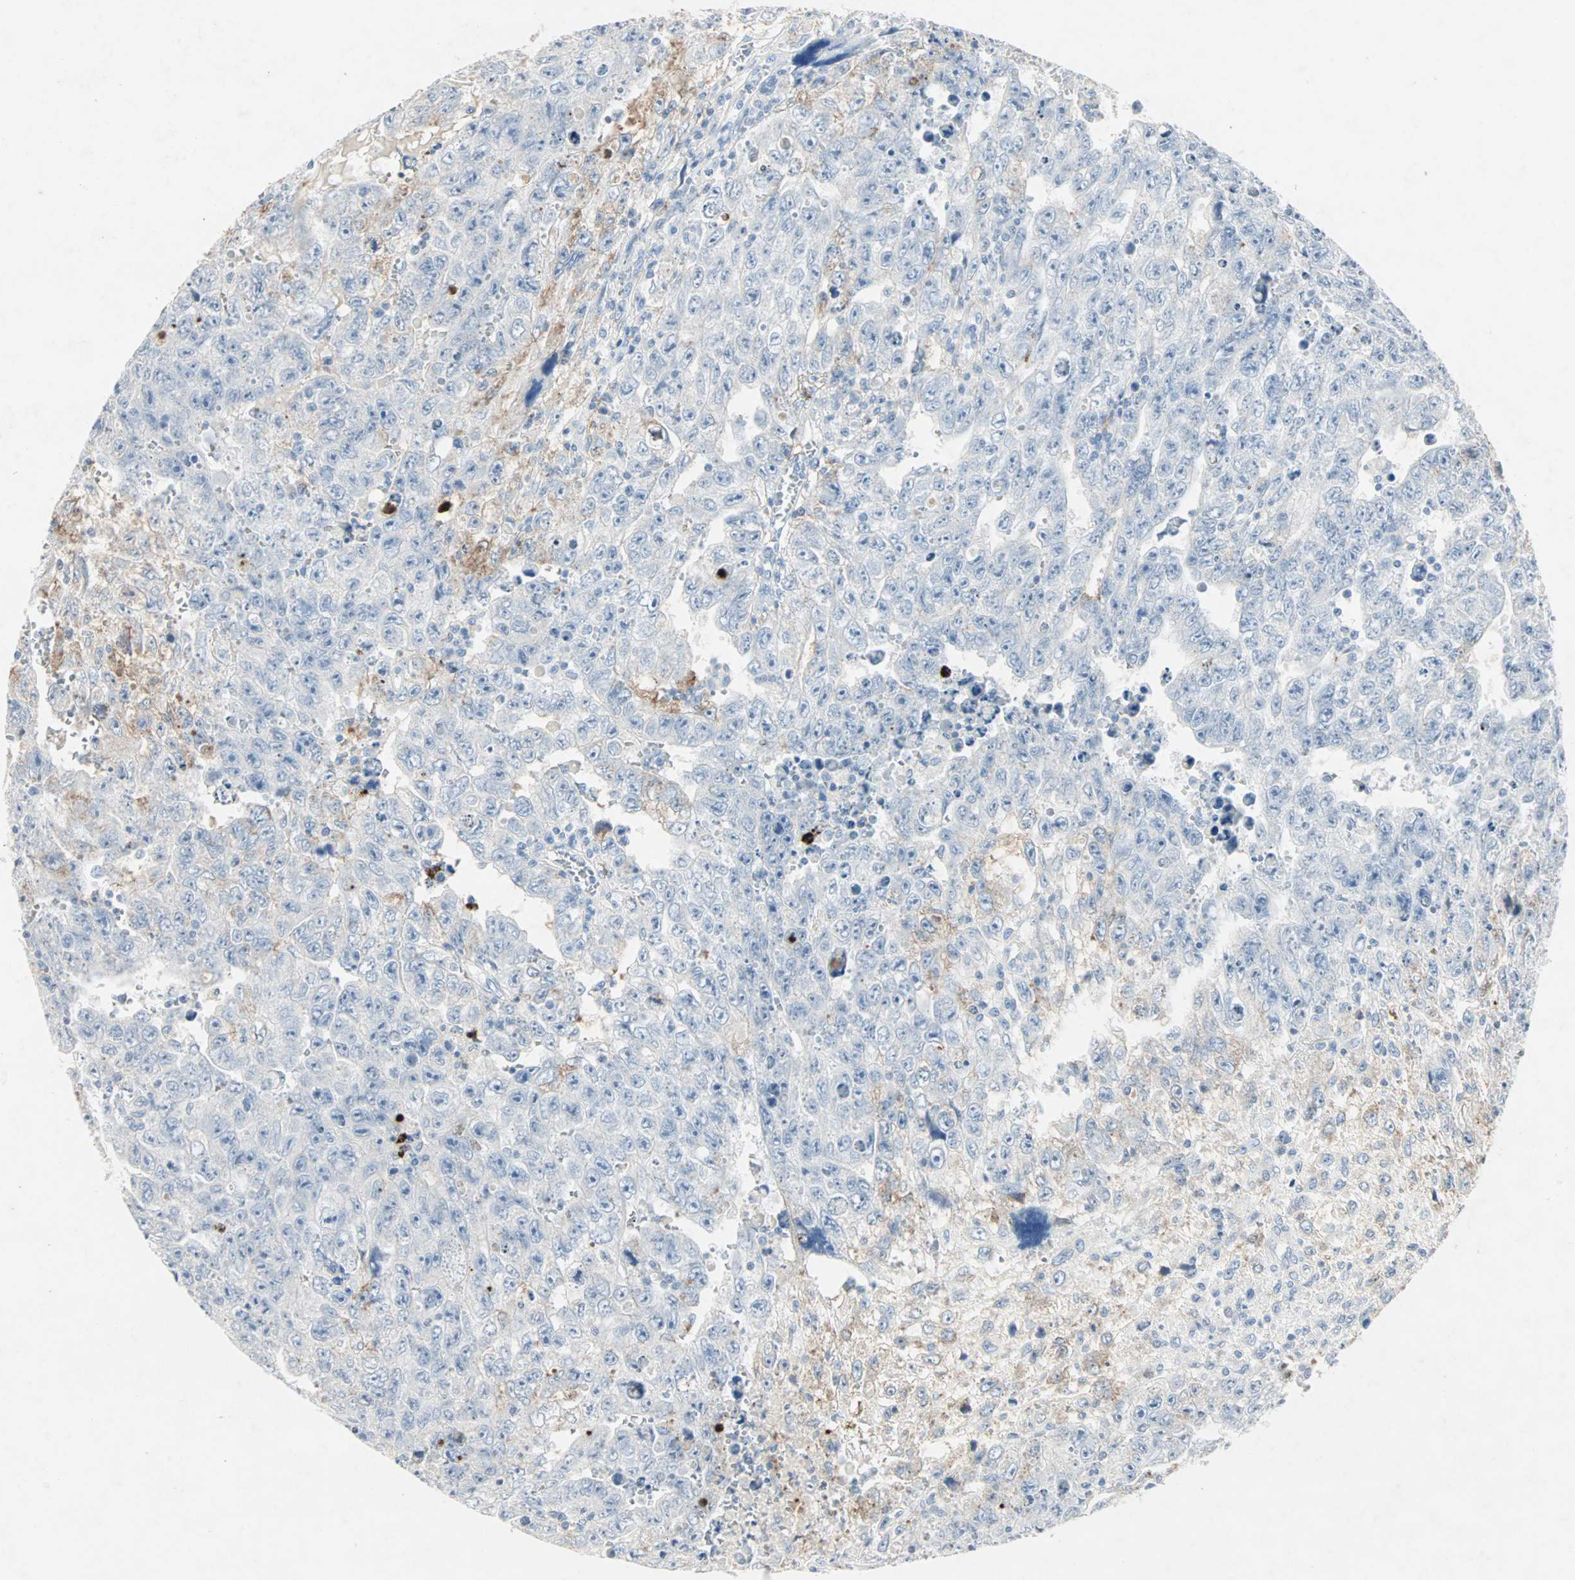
{"staining": {"intensity": "weak", "quantity": "25%-75%", "location": "cytoplasmic/membranous"}, "tissue": "testis cancer", "cell_type": "Tumor cells", "image_type": "cancer", "snomed": [{"axis": "morphology", "description": "Carcinoma, Embryonal, NOS"}, {"axis": "topography", "description": "Testis"}], "caption": "IHC photomicrograph of neoplastic tissue: human embryonal carcinoma (testis) stained using immunohistochemistry exhibits low levels of weak protein expression localized specifically in the cytoplasmic/membranous of tumor cells, appearing as a cytoplasmic/membranous brown color.", "gene": "CEACAM6", "patient": {"sex": "male", "age": 28}}